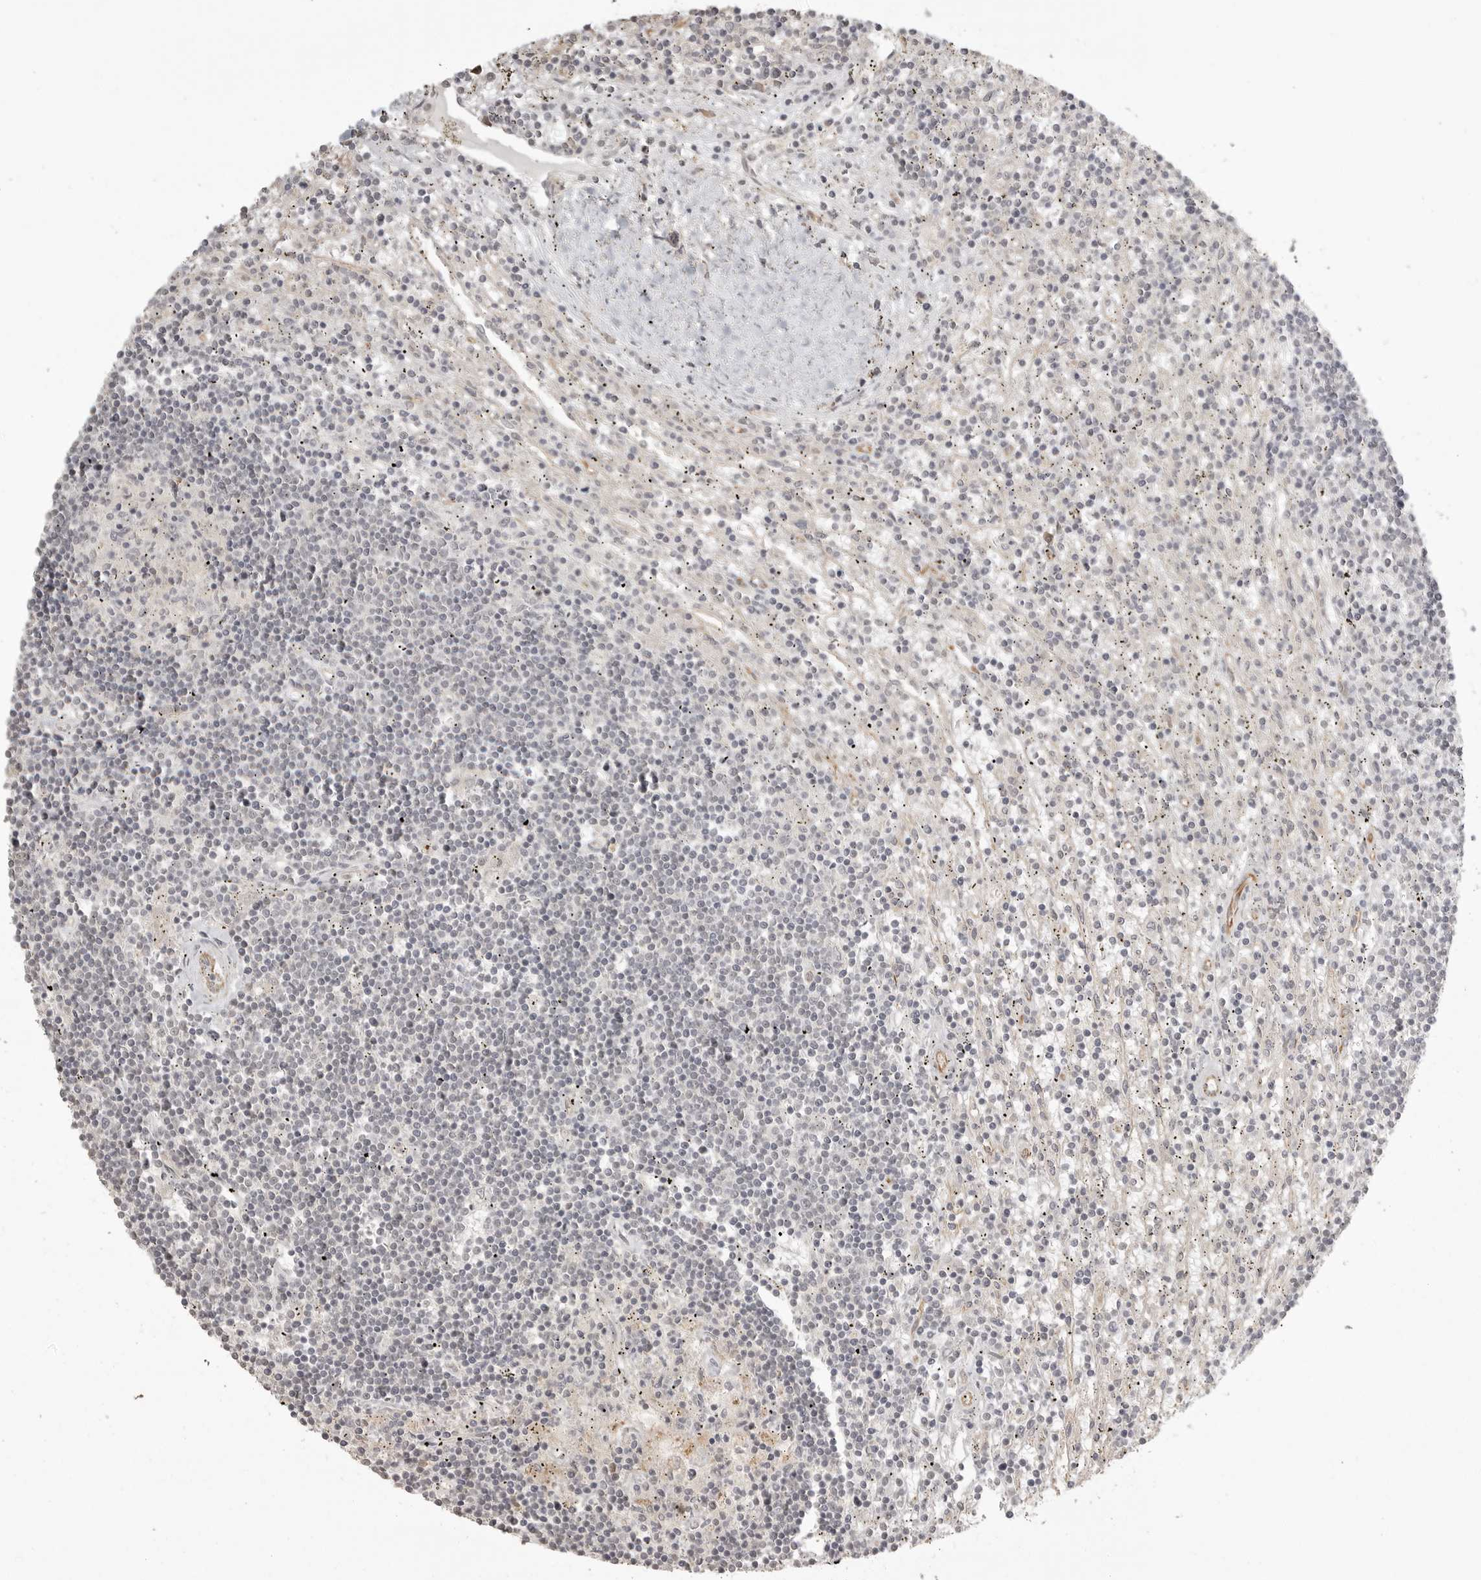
{"staining": {"intensity": "negative", "quantity": "none", "location": "none"}, "tissue": "lymphoma", "cell_type": "Tumor cells", "image_type": "cancer", "snomed": [{"axis": "morphology", "description": "Malignant lymphoma, non-Hodgkin's type, Low grade"}, {"axis": "topography", "description": "Spleen"}], "caption": "DAB (3,3'-diaminobenzidine) immunohistochemical staining of lymphoma displays no significant positivity in tumor cells.", "gene": "SMG8", "patient": {"sex": "male", "age": 76}}